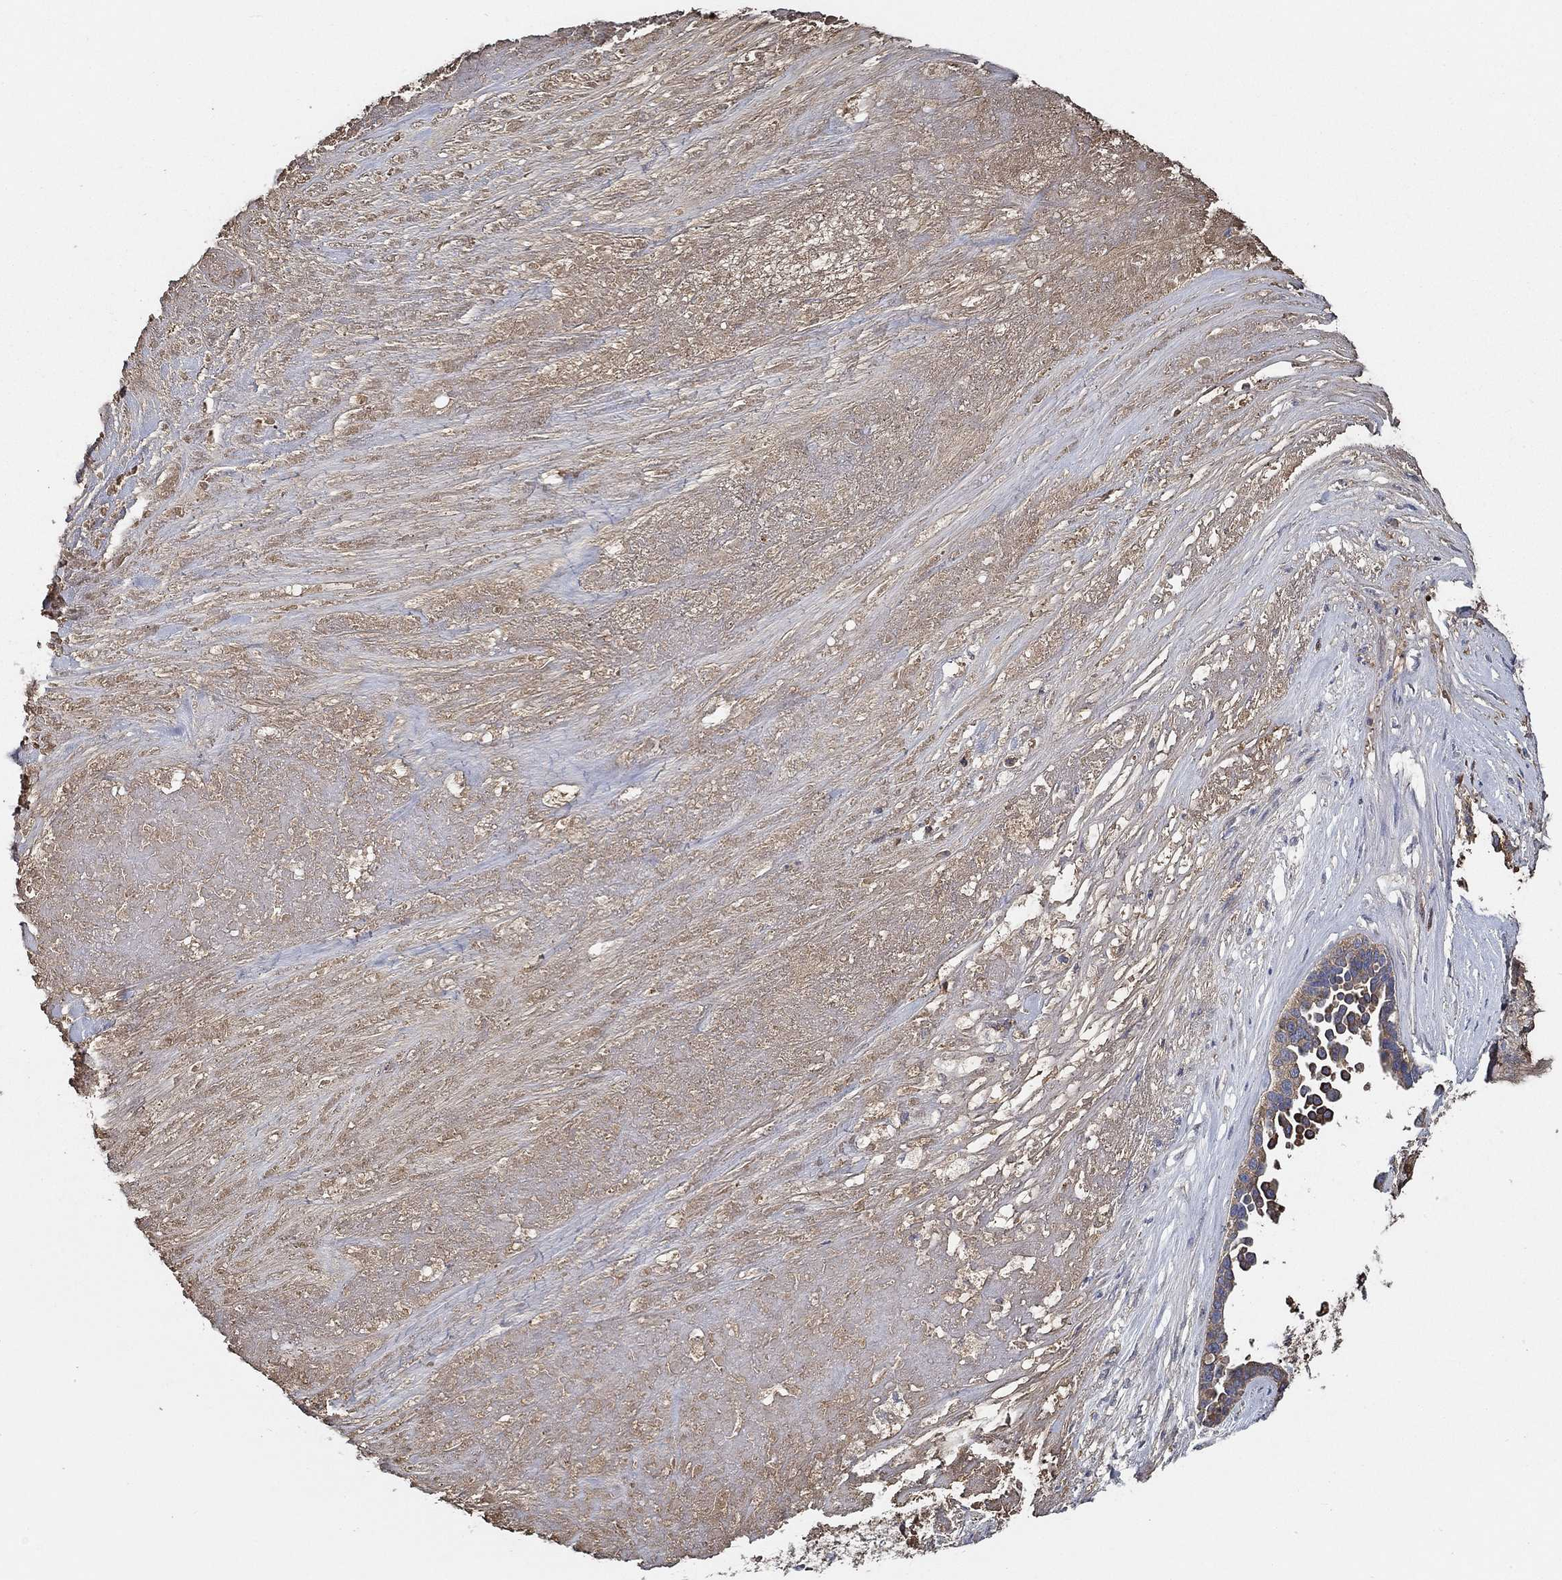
{"staining": {"intensity": "moderate", "quantity": "<25%", "location": "cytoplasmic/membranous"}, "tissue": "ovarian cancer", "cell_type": "Tumor cells", "image_type": "cancer", "snomed": [{"axis": "morphology", "description": "Cystadenocarcinoma, serous, NOS"}, {"axis": "topography", "description": "Ovary"}], "caption": "Immunohistochemistry (IHC) of ovarian serous cystadenocarcinoma demonstrates low levels of moderate cytoplasmic/membranous positivity in about <25% of tumor cells.", "gene": "IL10", "patient": {"sex": "female", "age": 54}}